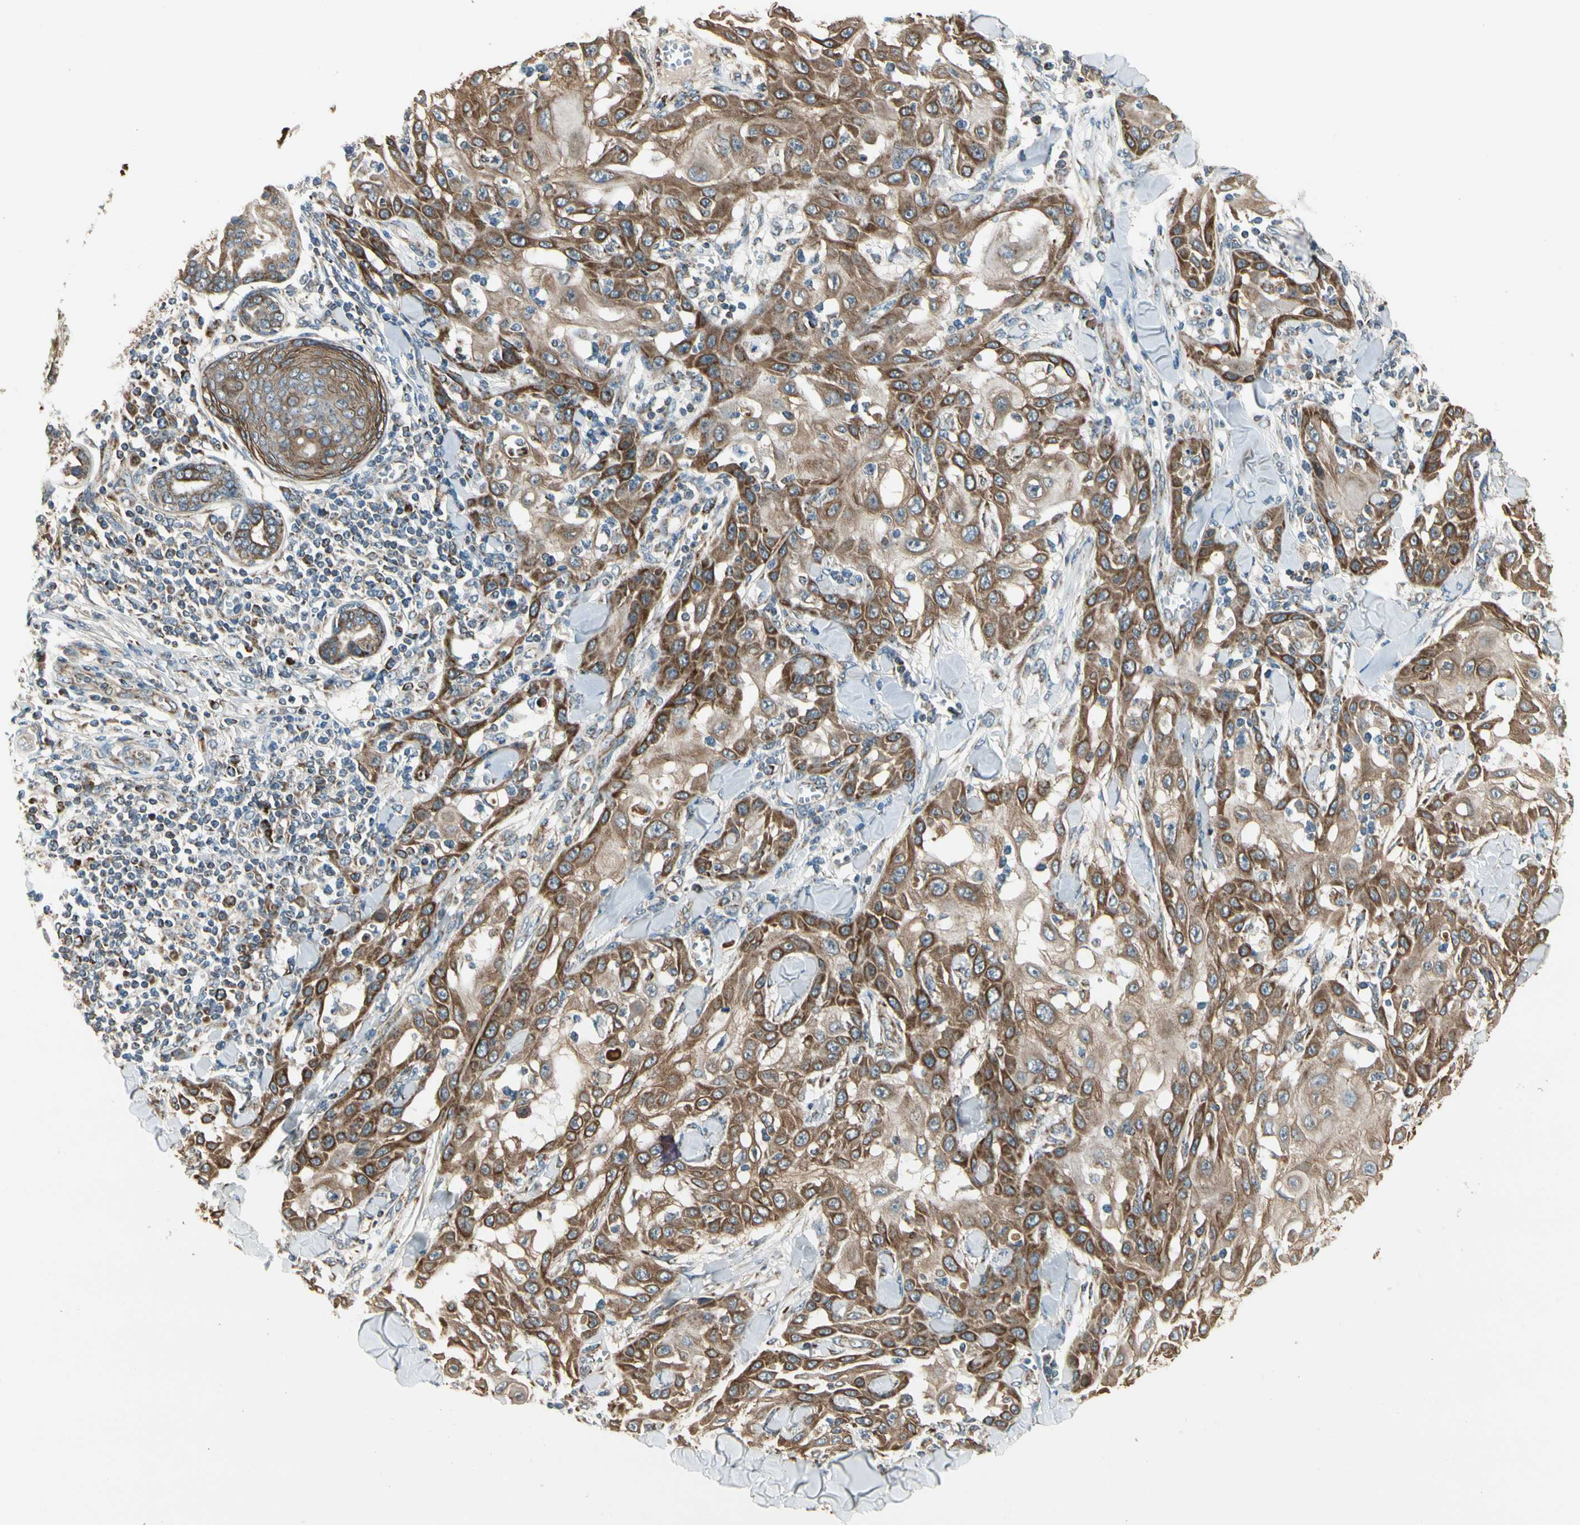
{"staining": {"intensity": "strong", "quantity": ">75%", "location": "cytoplasmic/membranous"}, "tissue": "skin cancer", "cell_type": "Tumor cells", "image_type": "cancer", "snomed": [{"axis": "morphology", "description": "Squamous cell carcinoma, NOS"}, {"axis": "topography", "description": "Skin"}], "caption": "Brown immunohistochemical staining in skin squamous cell carcinoma demonstrates strong cytoplasmic/membranous staining in about >75% of tumor cells.", "gene": "EPHB3", "patient": {"sex": "male", "age": 24}}